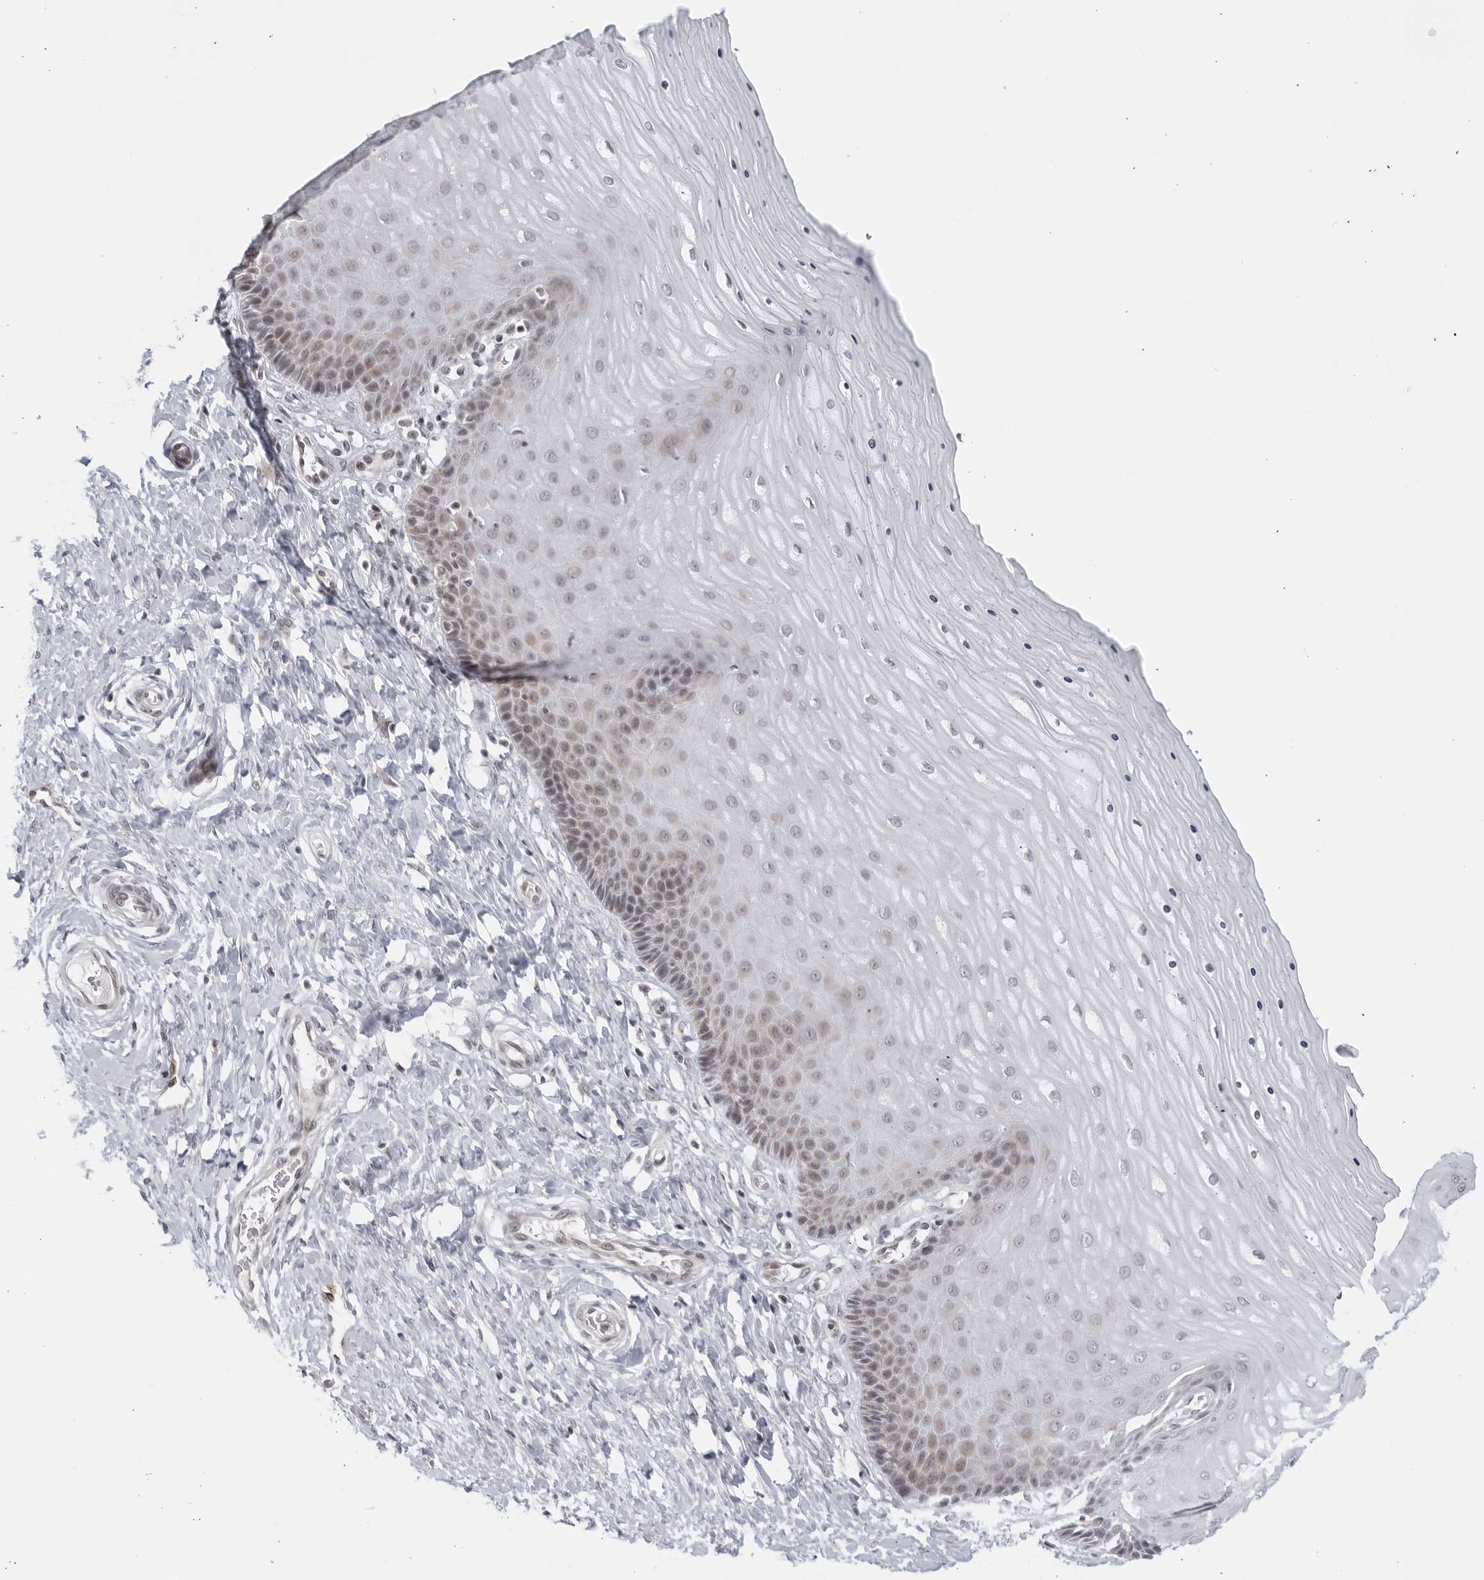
{"staining": {"intensity": "moderate", "quantity": "<25%", "location": "cytoplasmic/membranous"}, "tissue": "cervix", "cell_type": "Glandular cells", "image_type": "normal", "snomed": [{"axis": "morphology", "description": "Normal tissue, NOS"}, {"axis": "topography", "description": "Cervix"}], "caption": "This is an image of immunohistochemistry (IHC) staining of normal cervix, which shows moderate expression in the cytoplasmic/membranous of glandular cells.", "gene": "RAB11FIP3", "patient": {"sex": "female", "age": 55}}